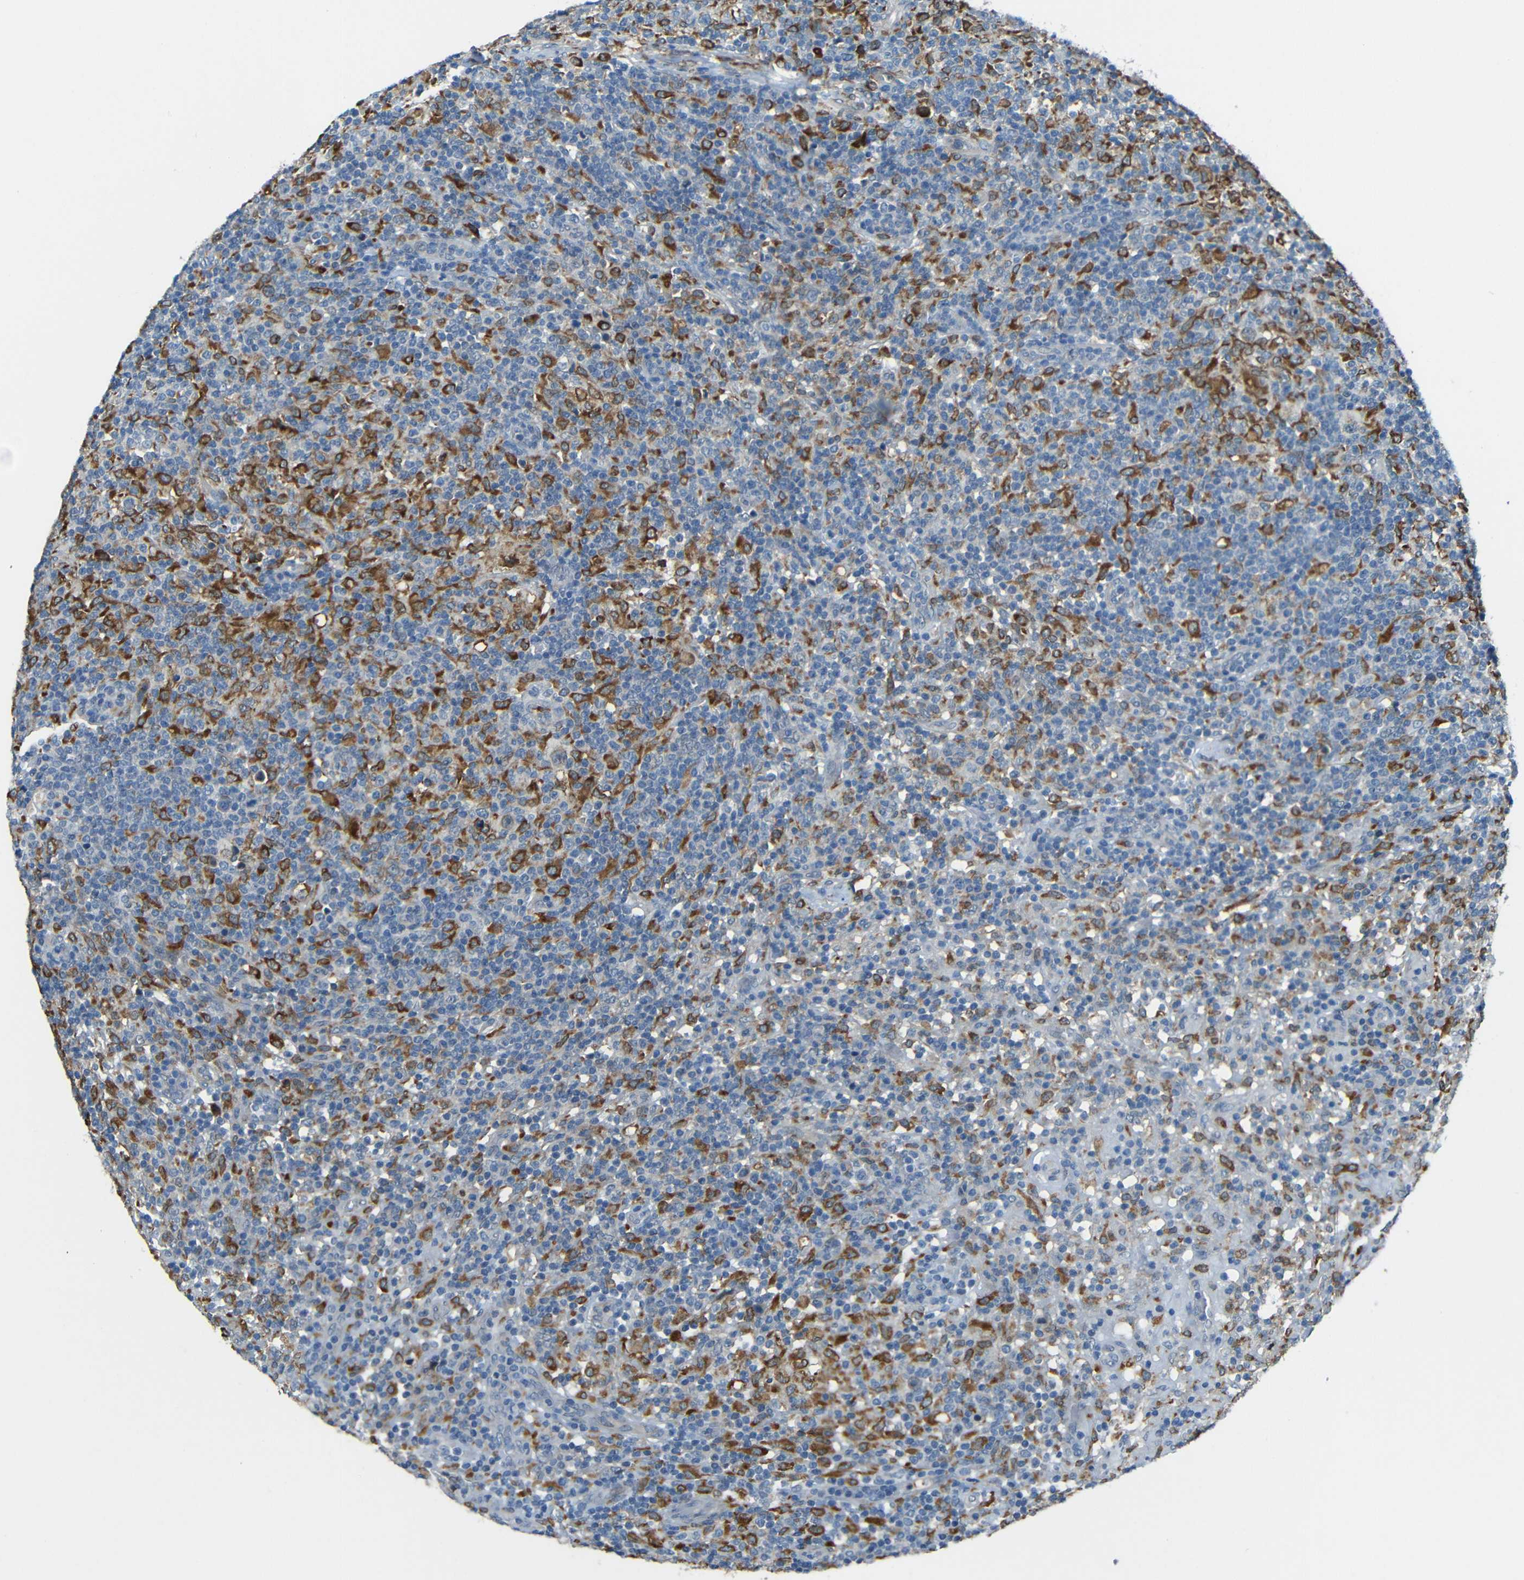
{"staining": {"intensity": "negative", "quantity": "none", "location": "none"}, "tissue": "lymphoma", "cell_type": "Tumor cells", "image_type": "cancer", "snomed": [{"axis": "morphology", "description": "Hodgkin's disease, NOS"}, {"axis": "topography", "description": "Lymph node"}], "caption": "Photomicrograph shows no protein staining in tumor cells of lymphoma tissue.", "gene": "ANKRD22", "patient": {"sex": "male", "age": 70}}